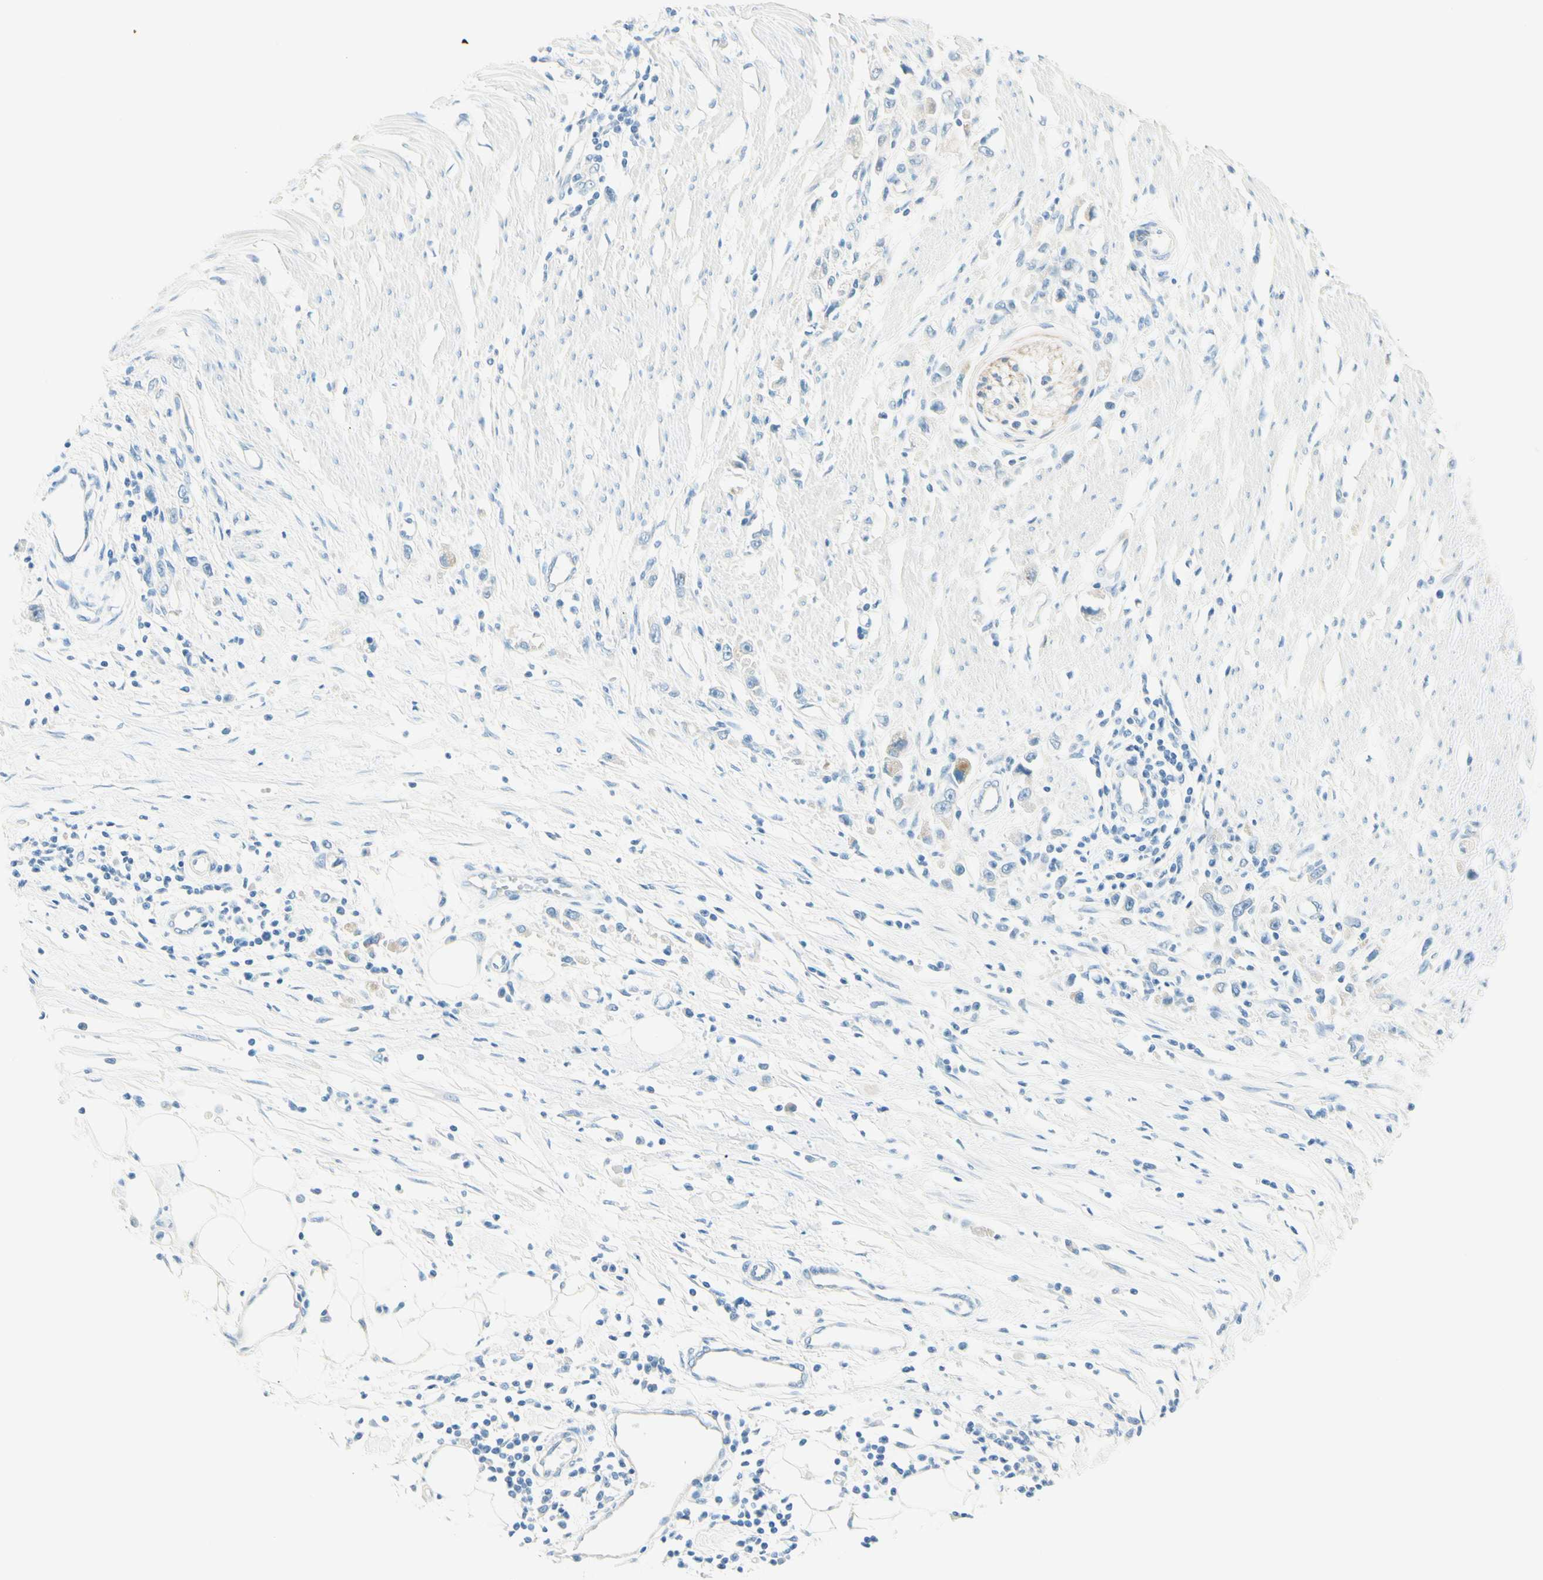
{"staining": {"intensity": "negative", "quantity": "none", "location": "none"}, "tissue": "stomach cancer", "cell_type": "Tumor cells", "image_type": "cancer", "snomed": [{"axis": "morphology", "description": "Adenocarcinoma, NOS"}, {"axis": "topography", "description": "Stomach"}], "caption": "IHC of stomach cancer shows no expression in tumor cells. (Stains: DAB immunohistochemistry with hematoxylin counter stain, Microscopy: brightfield microscopy at high magnification).", "gene": "TMEM132D", "patient": {"sex": "female", "age": 59}}